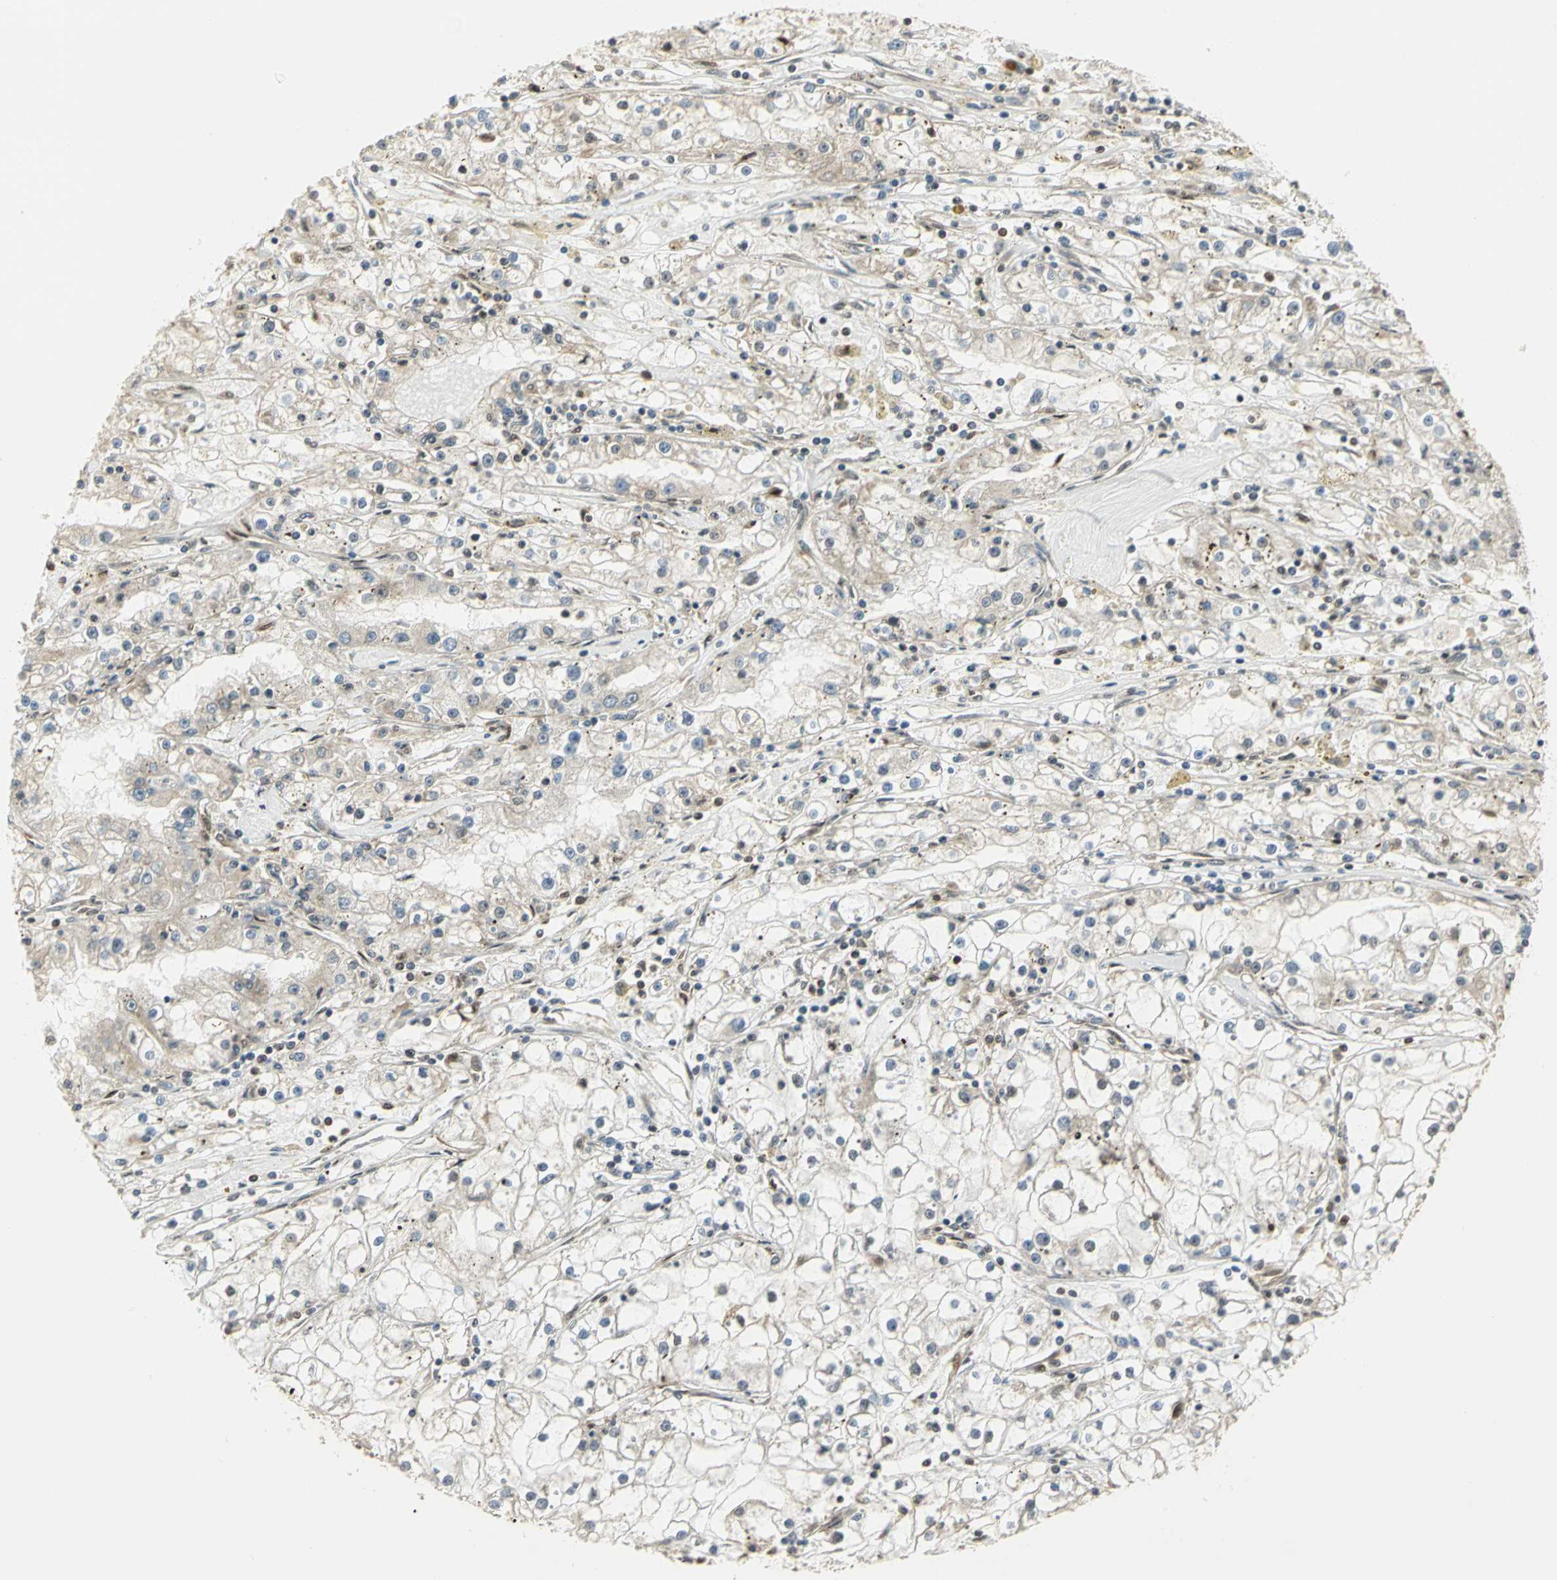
{"staining": {"intensity": "weak", "quantity": "25%-75%", "location": "cytoplasmic/membranous"}, "tissue": "renal cancer", "cell_type": "Tumor cells", "image_type": "cancer", "snomed": [{"axis": "morphology", "description": "Adenocarcinoma, NOS"}, {"axis": "topography", "description": "Kidney"}], "caption": "About 25%-75% of tumor cells in renal adenocarcinoma reveal weak cytoplasmic/membranous protein positivity as visualized by brown immunohistochemical staining.", "gene": "PSMC4", "patient": {"sex": "male", "age": 56}}